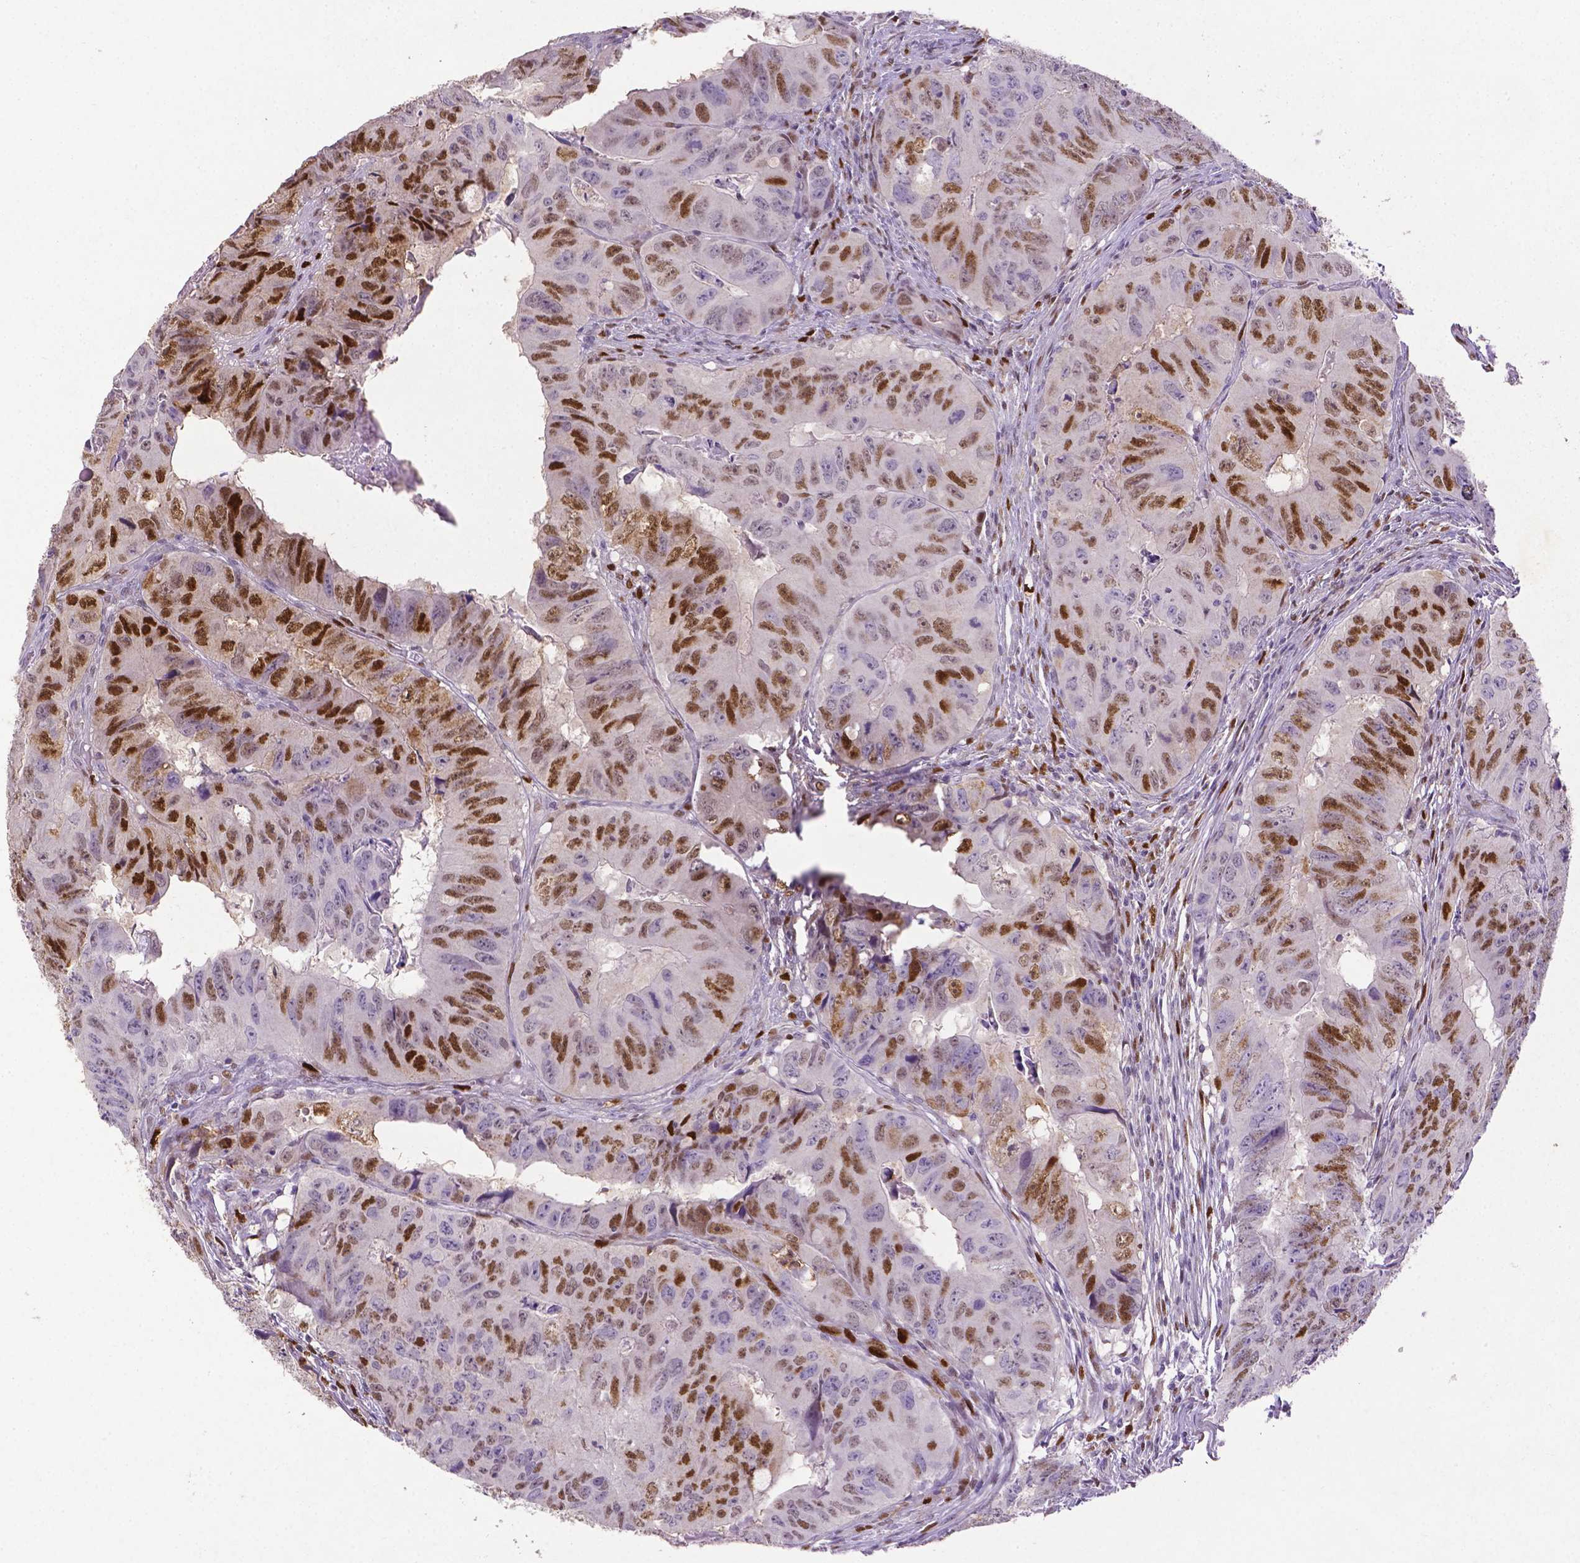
{"staining": {"intensity": "moderate", "quantity": ">75%", "location": "nuclear"}, "tissue": "colorectal cancer", "cell_type": "Tumor cells", "image_type": "cancer", "snomed": [{"axis": "morphology", "description": "Adenocarcinoma, NOS"}, {"axis": "topography", "description": "Colon"}], "caption": "Immunohistochemical staining of colorectal cancer shows medium levels of moderate nuclear protein expression in approximately >75% of tumor cells.", "gene": "CDKN1A", "patient": {"sex": "male", "age": 79}}